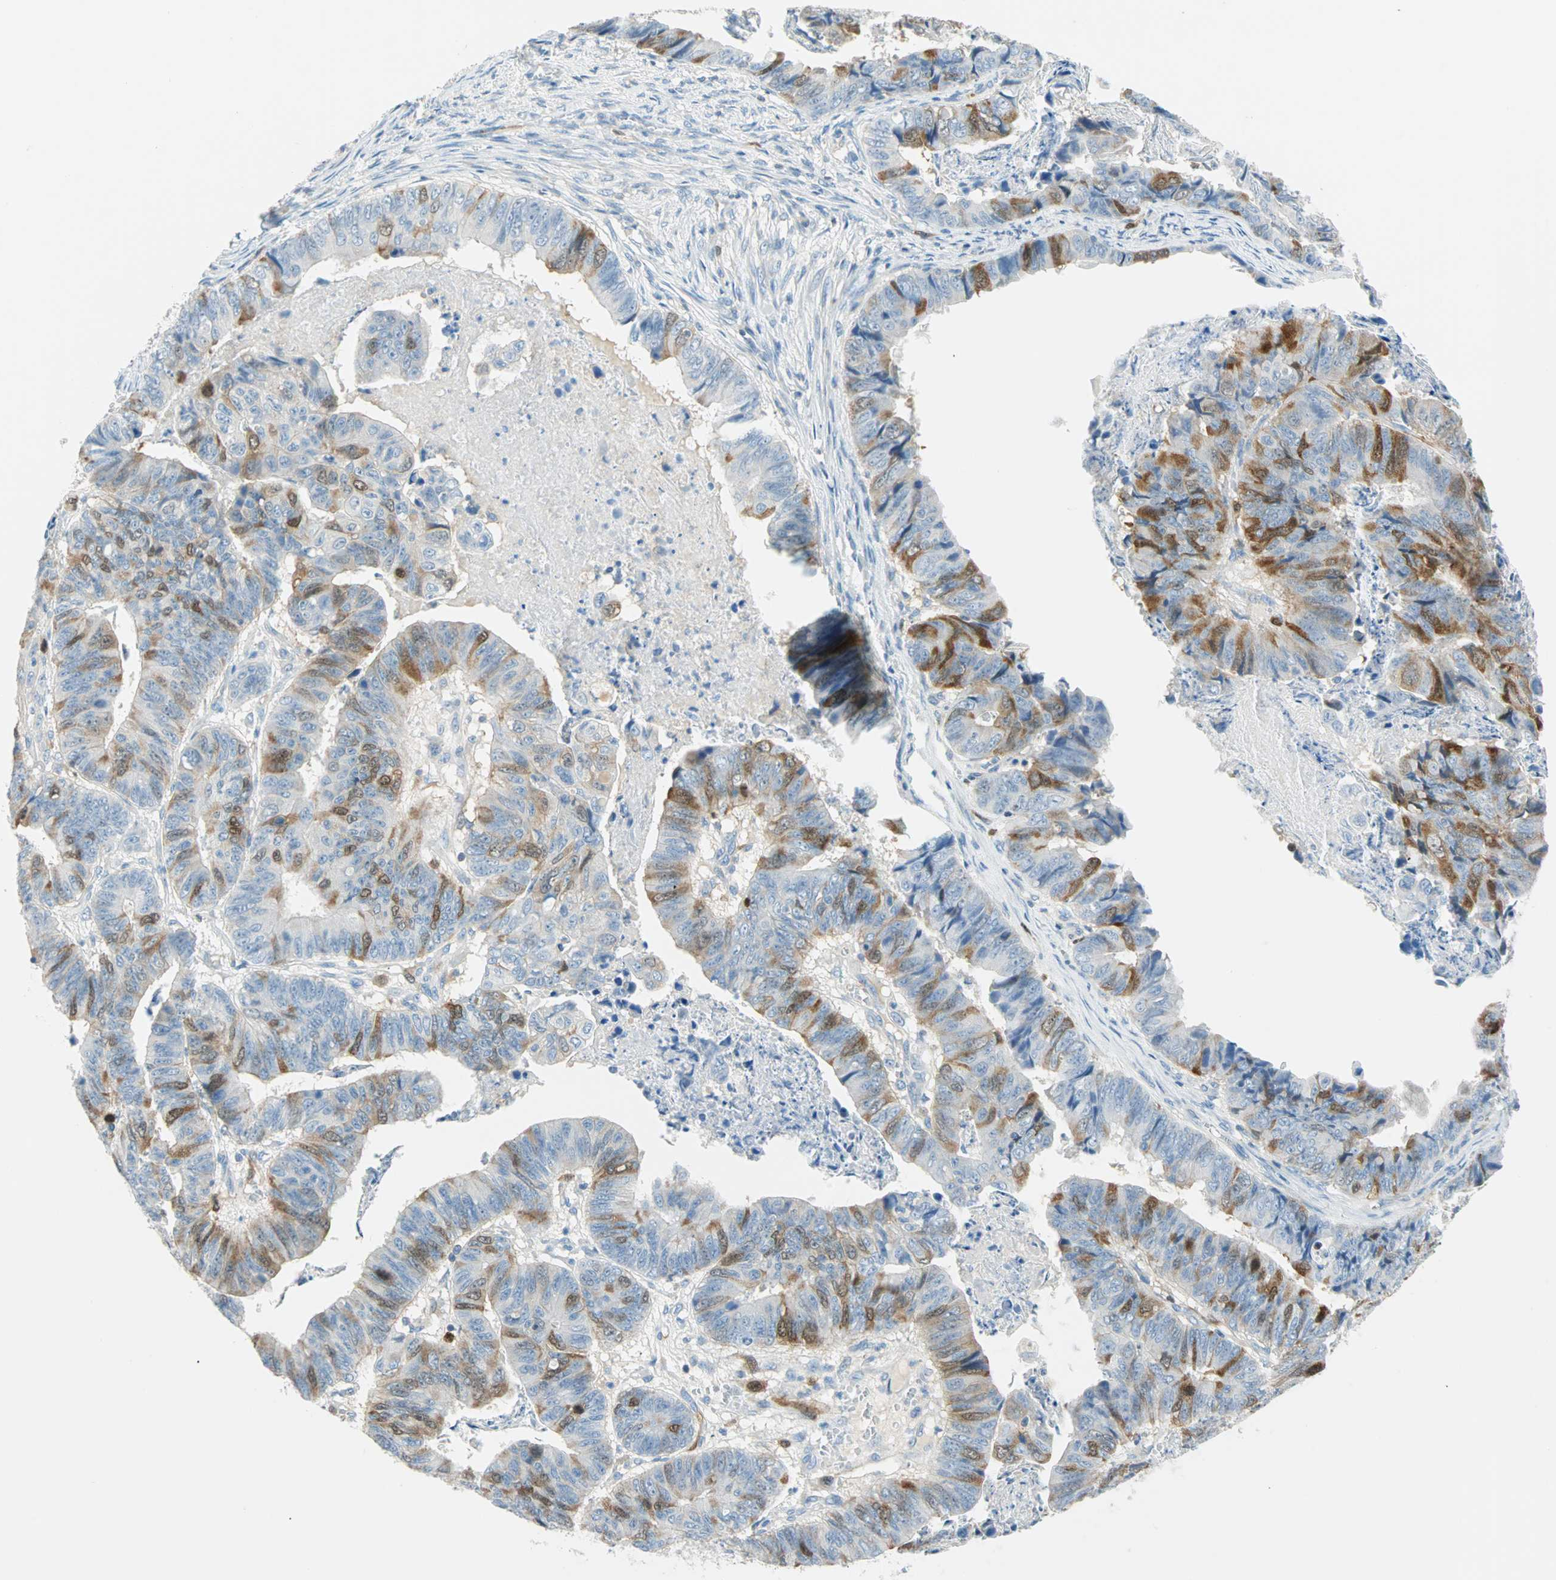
{"staining": {"intensity": "moderate", "quantity": "25%-75%", "location": "cytoplasmic/membranous,nuclear"}, "tissue": "stomach cancer", "cell_type": "Tumor cells", "image_type": "cancer", "snomed": [{"axis": "morphology", "description": "Adenocarcinoma, NOS"}, {"axis": "topography", "description": "Stomach, lower"}], "caption": "Stomach cancer stained for a protein displays moderate cytoplasmic/membranous and nuclear positivity in tumor cells.", "gene": "PTTG1", "patient": {"sex": "male", "age": 77}}